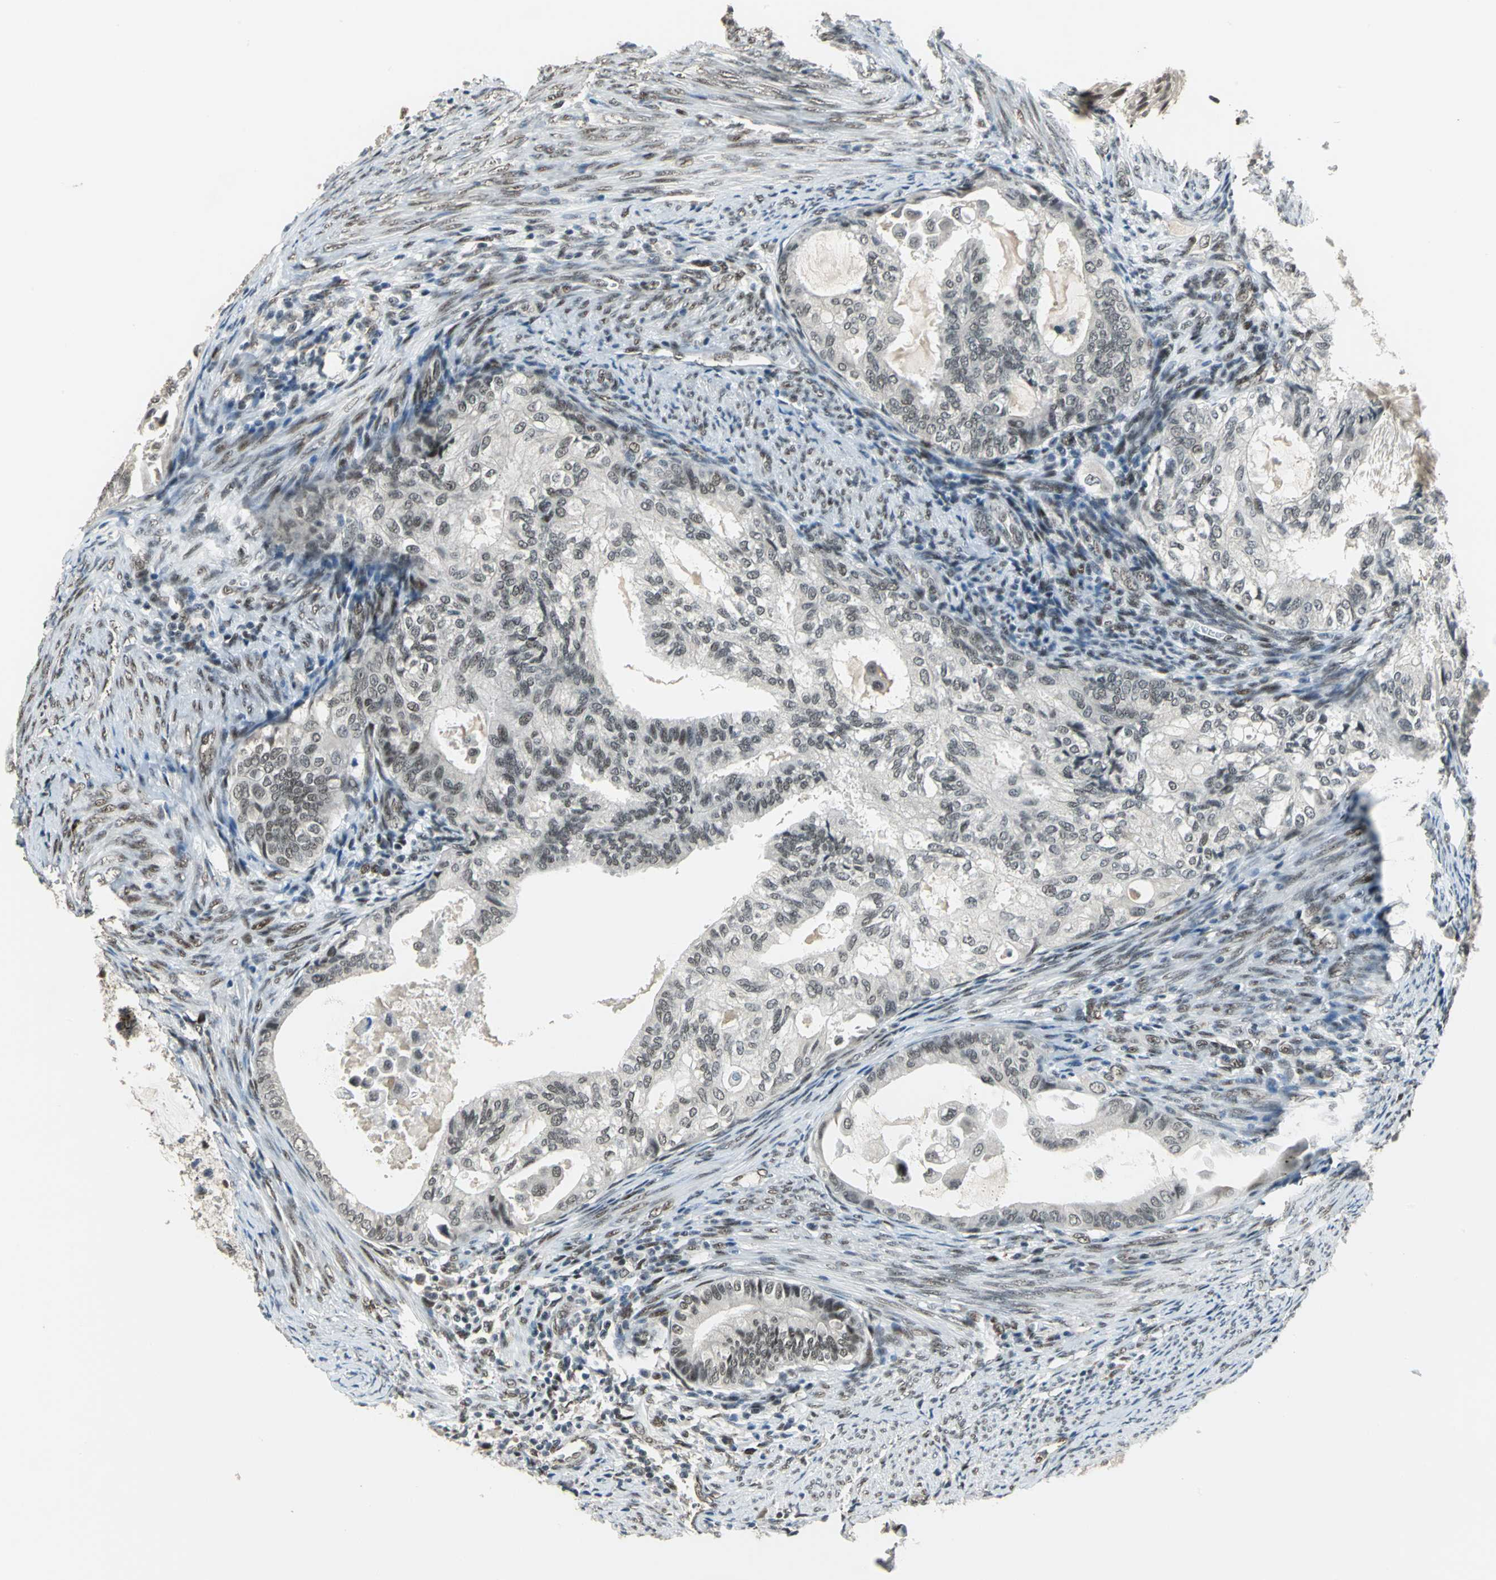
{"staining": {"intensity": "weak", "quantity": "25%-75%", "location": "nuclear"}, "tissue": "cervical cancer", "cell_type": "Tumor cells", "image_type": "cancer", "snomed": [{"axis": "morphology", "description": "Normal tissue, NOS"}, {"axis": "morphology", "description": "Adenocarcinoma, NOS"}, {"axis": "topography", "description": "Cervix"}, {"axis": "topography", "description": "Endometrium"}], "caption": "About 25%-75% of tumor cells in human cervical adenocarcinoma reveal weak nuclear protein positivity as visualized by brown immunohistochemical staining.", "gene": "ELF2", "patient": {"sex": "female", "age": 86}}